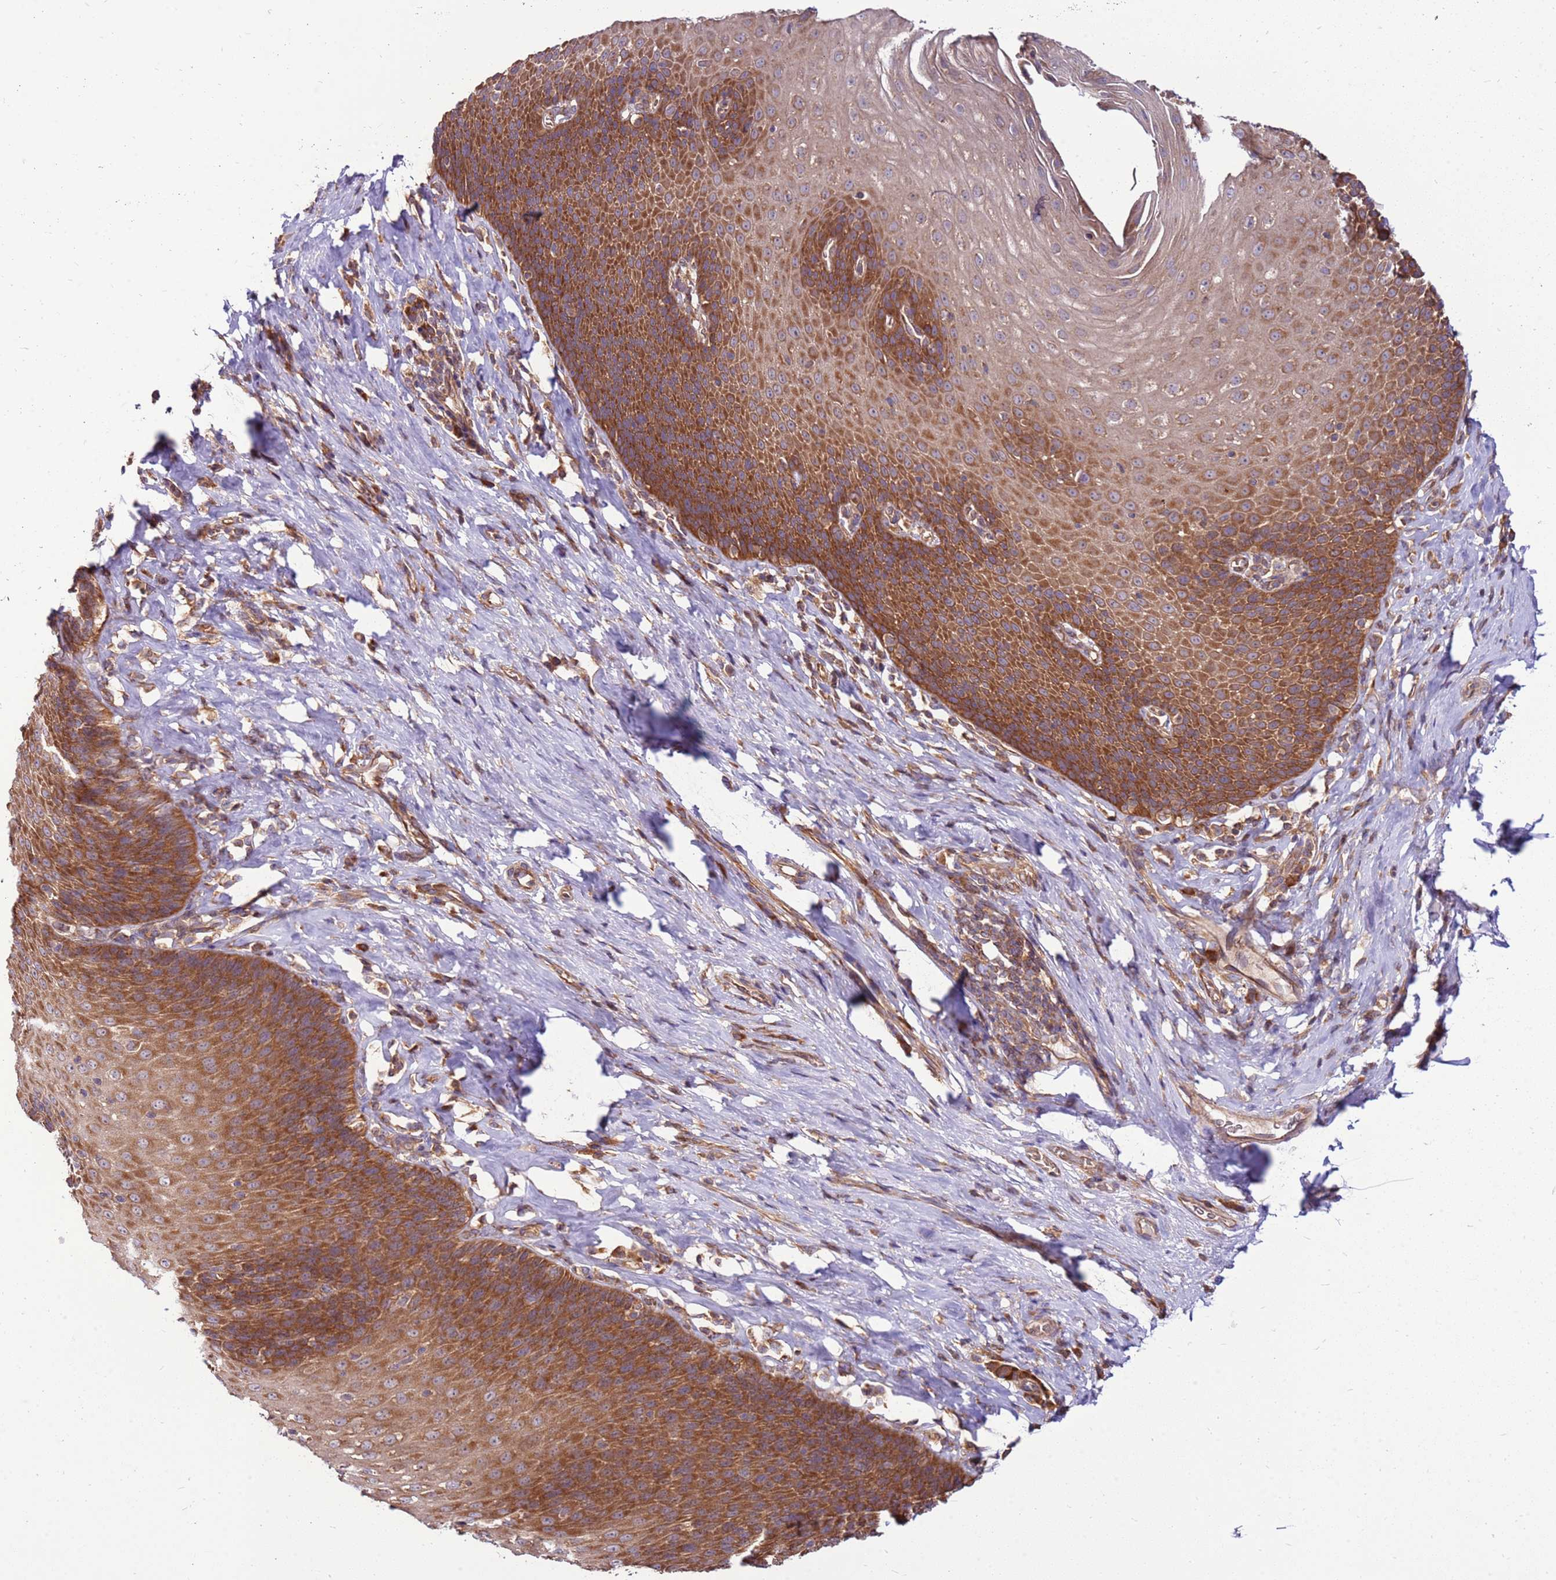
{"staining": {"intensity": "strong", "quantity": ">75%", "location": "cytoplasmic/membranous"}, "tissue": "esophagus", "cell_type": "Squamous epithelial cells", "image_type": "normal", "snomed": [{"axis": "morphology", "description": "Normal tissue, NOS"}, {"axis": "topography", "description": "Esophagus"}], "caption": "Immunohistochemistry (IHC) histopathology image of unremarkable esophagus stained for a protein (brown), which demonstrates high levels of strong cytoplasmic/membranous staining in approximately >75% of squamous epithelial cells.", "gene": "SLC44A5", "patient": {"sex": "female", "age": 61}}